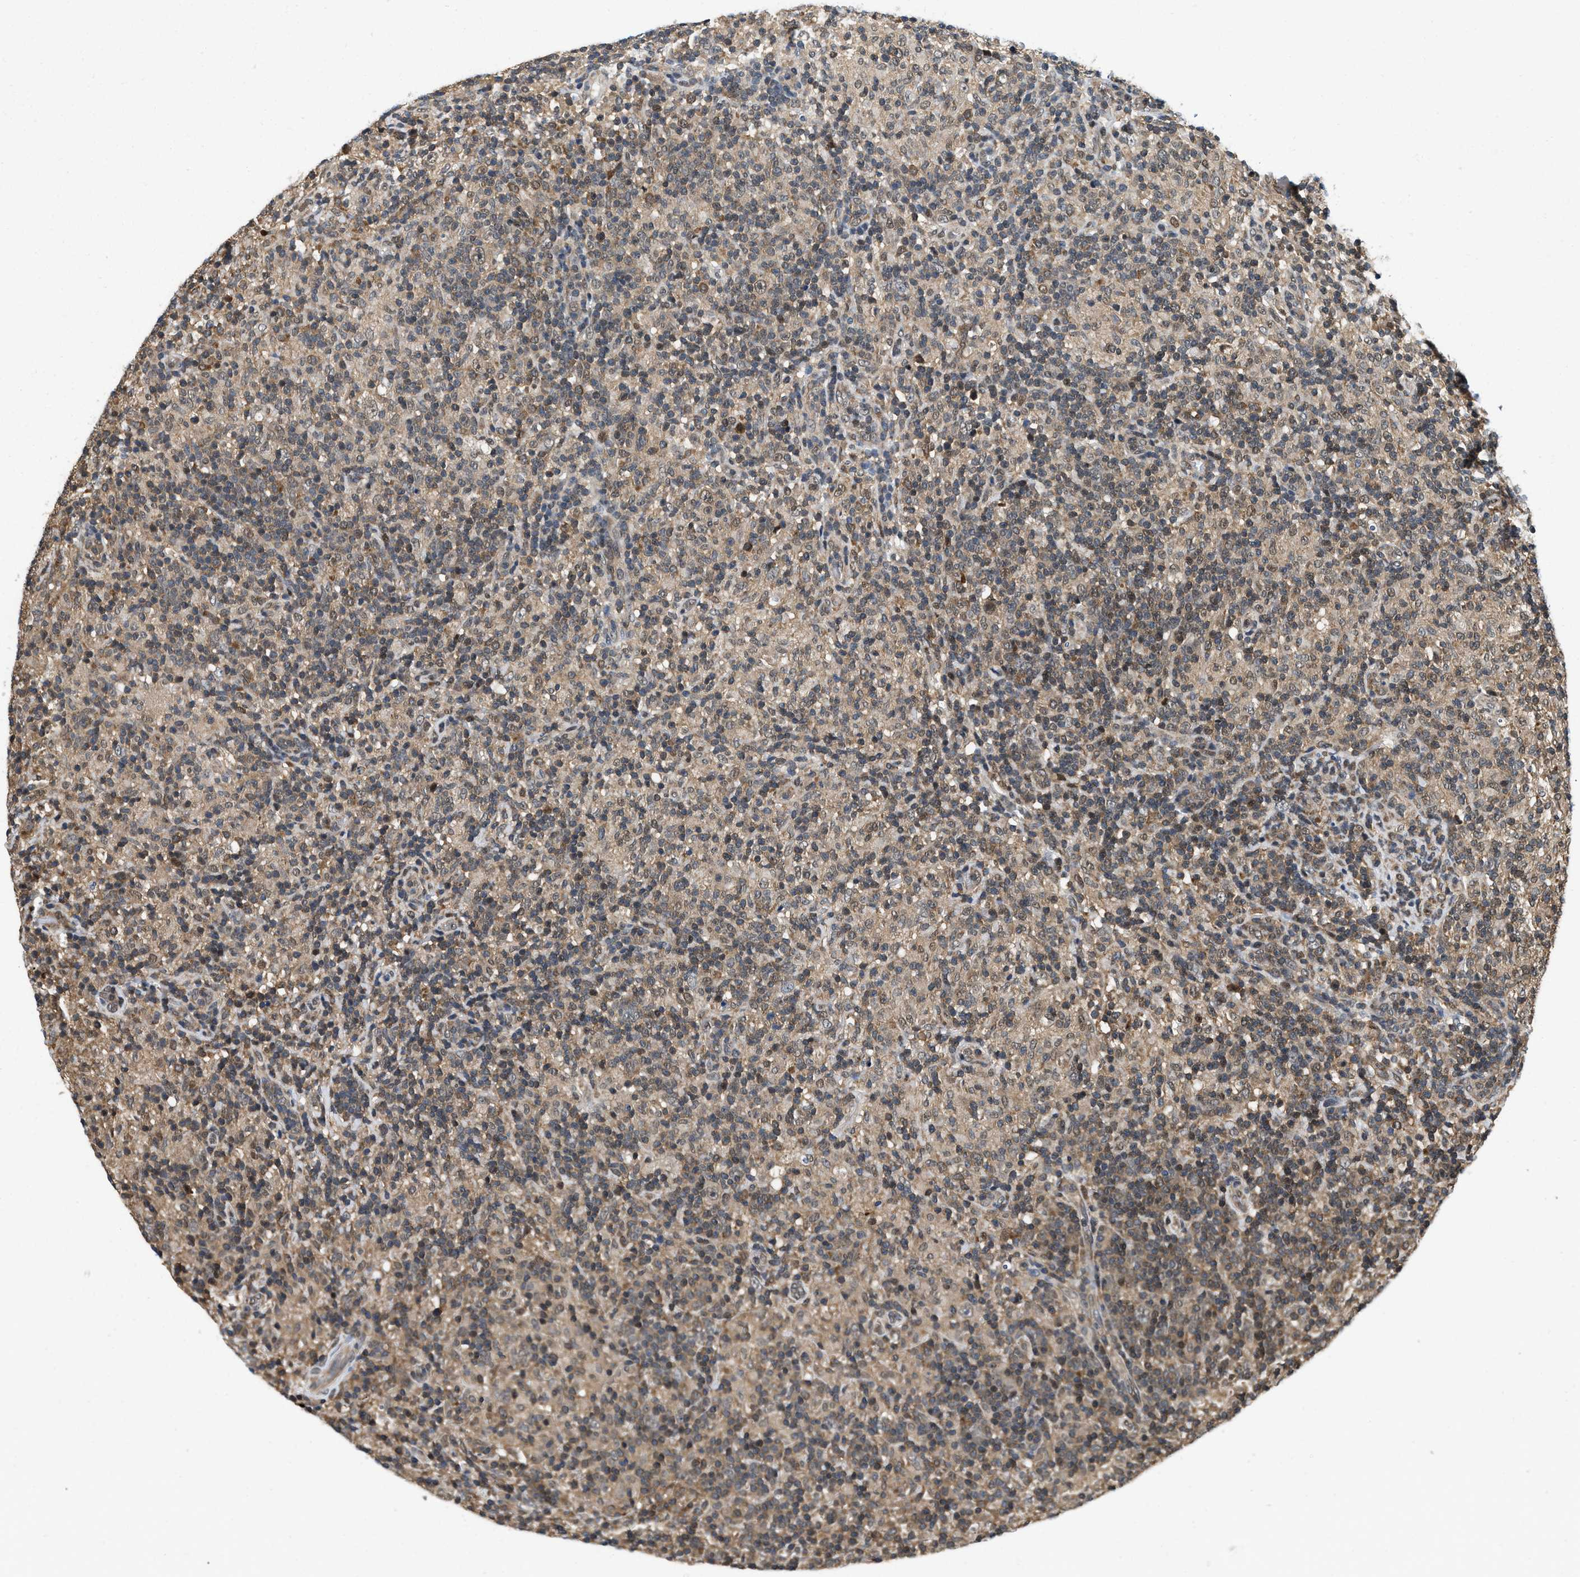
{"staining": {"intensity": "weak", "quantity": "25%-75%", "location": "cytoplasmic/membranous"}, "tissue": "lymphoma", "cell_type": "Tumor cells", "image_type": "cancer", "snomed": [{"axis": "morphology", "description": "Hodgkin's disease, NOS"}, {"axis": "topography", "description": "Lymph node"}], "caption": "Hodgkin's disease tissue displays weak cytoplasmic/membranous expression in approximately 25%-75% of tumor cells, visualized by immunohistochemistry.", "gene": "ATF7IP", "patient": {"sex": "male", "age": 70}}